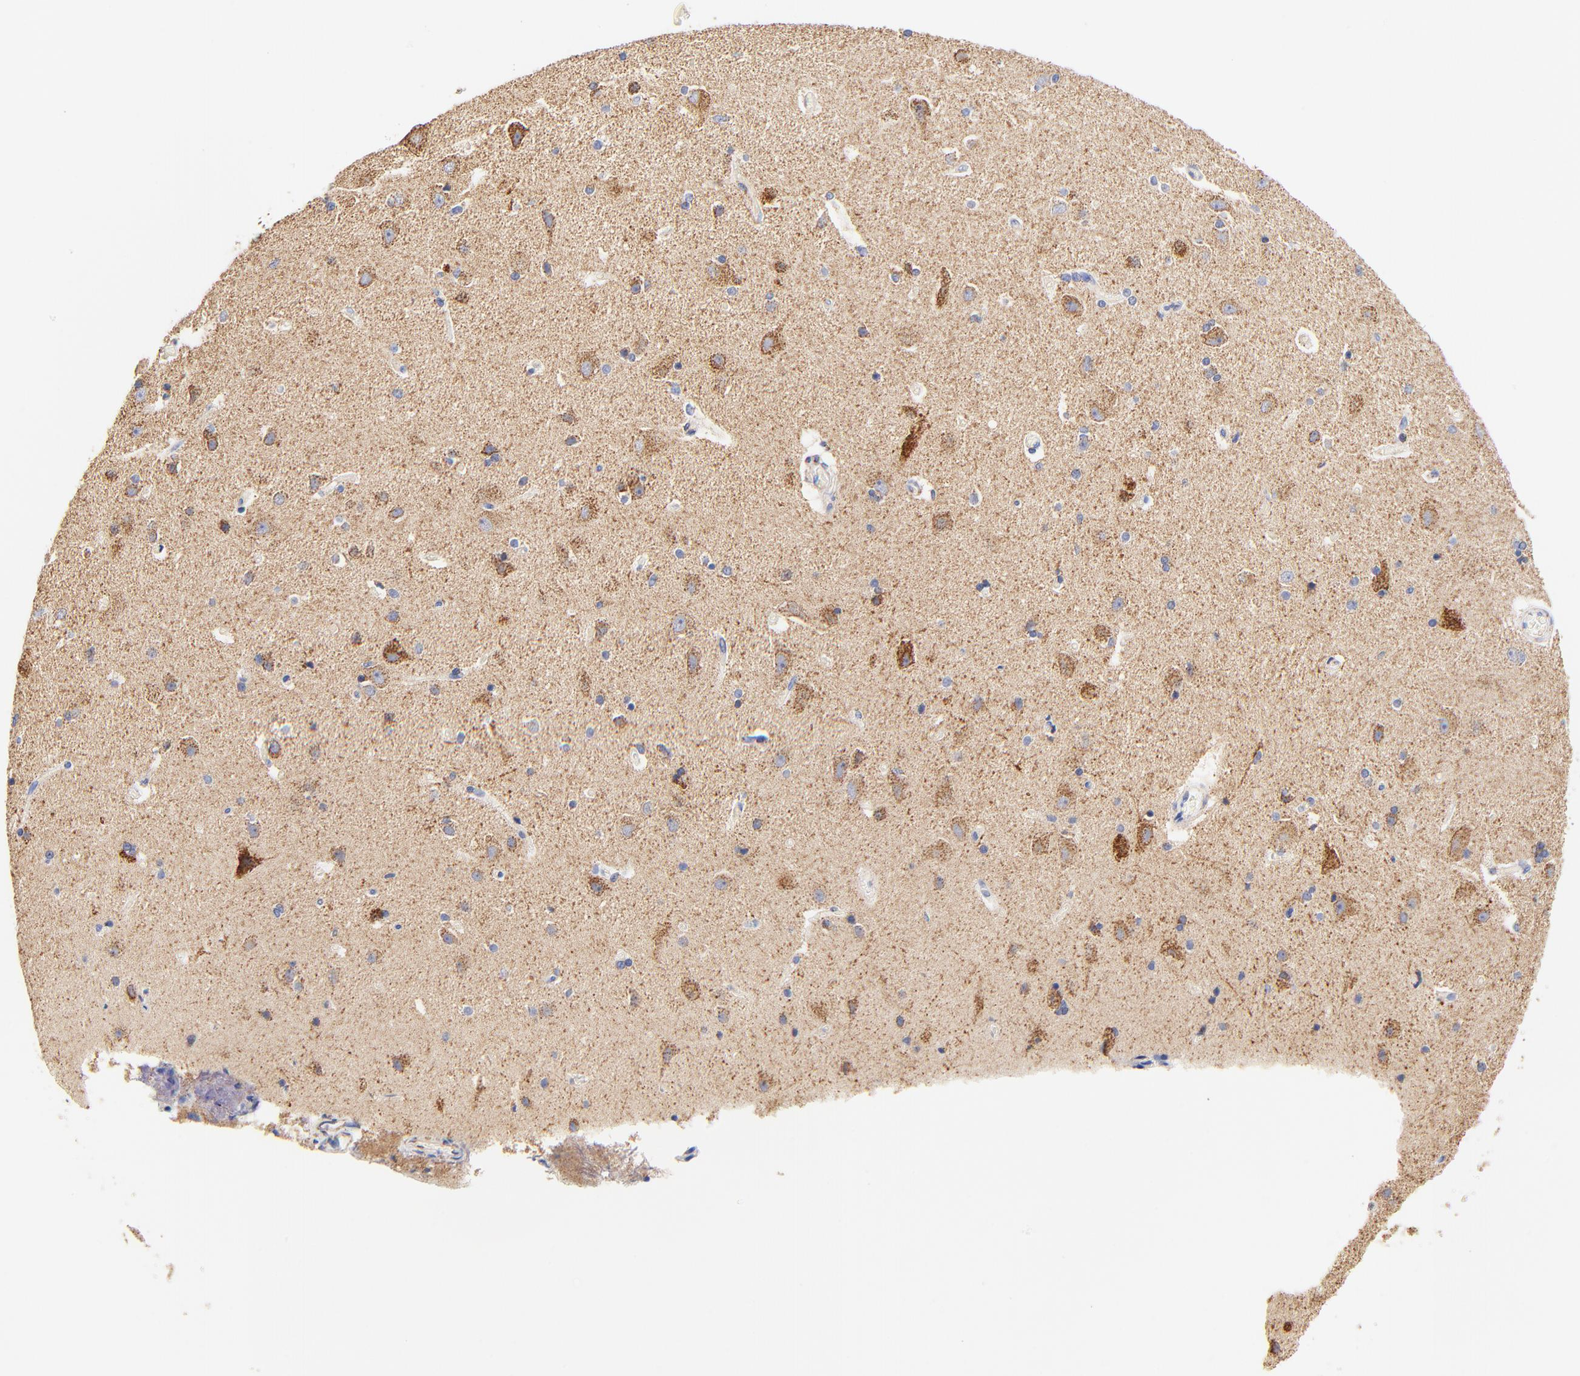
{"staining": {"intensity": "negative", "quantity": "none", "location": "none"}, "tissue": "caudate", "cell_type": "Glial cells", "image_type": "normal", "snomed": [{"axis": "morphology", "description": "Normal tissue, NOS"}, {"axis": "topography", "description": "Lateral ventricle wall"}], "caption": "A high-resolution photomicrograph shows immunohistochemistry staining of normal caudate, which demonstrates no significant staining in glial cells.", "gene": "ATP5F1D", "patient": {"sex": "female", "age": 54}}